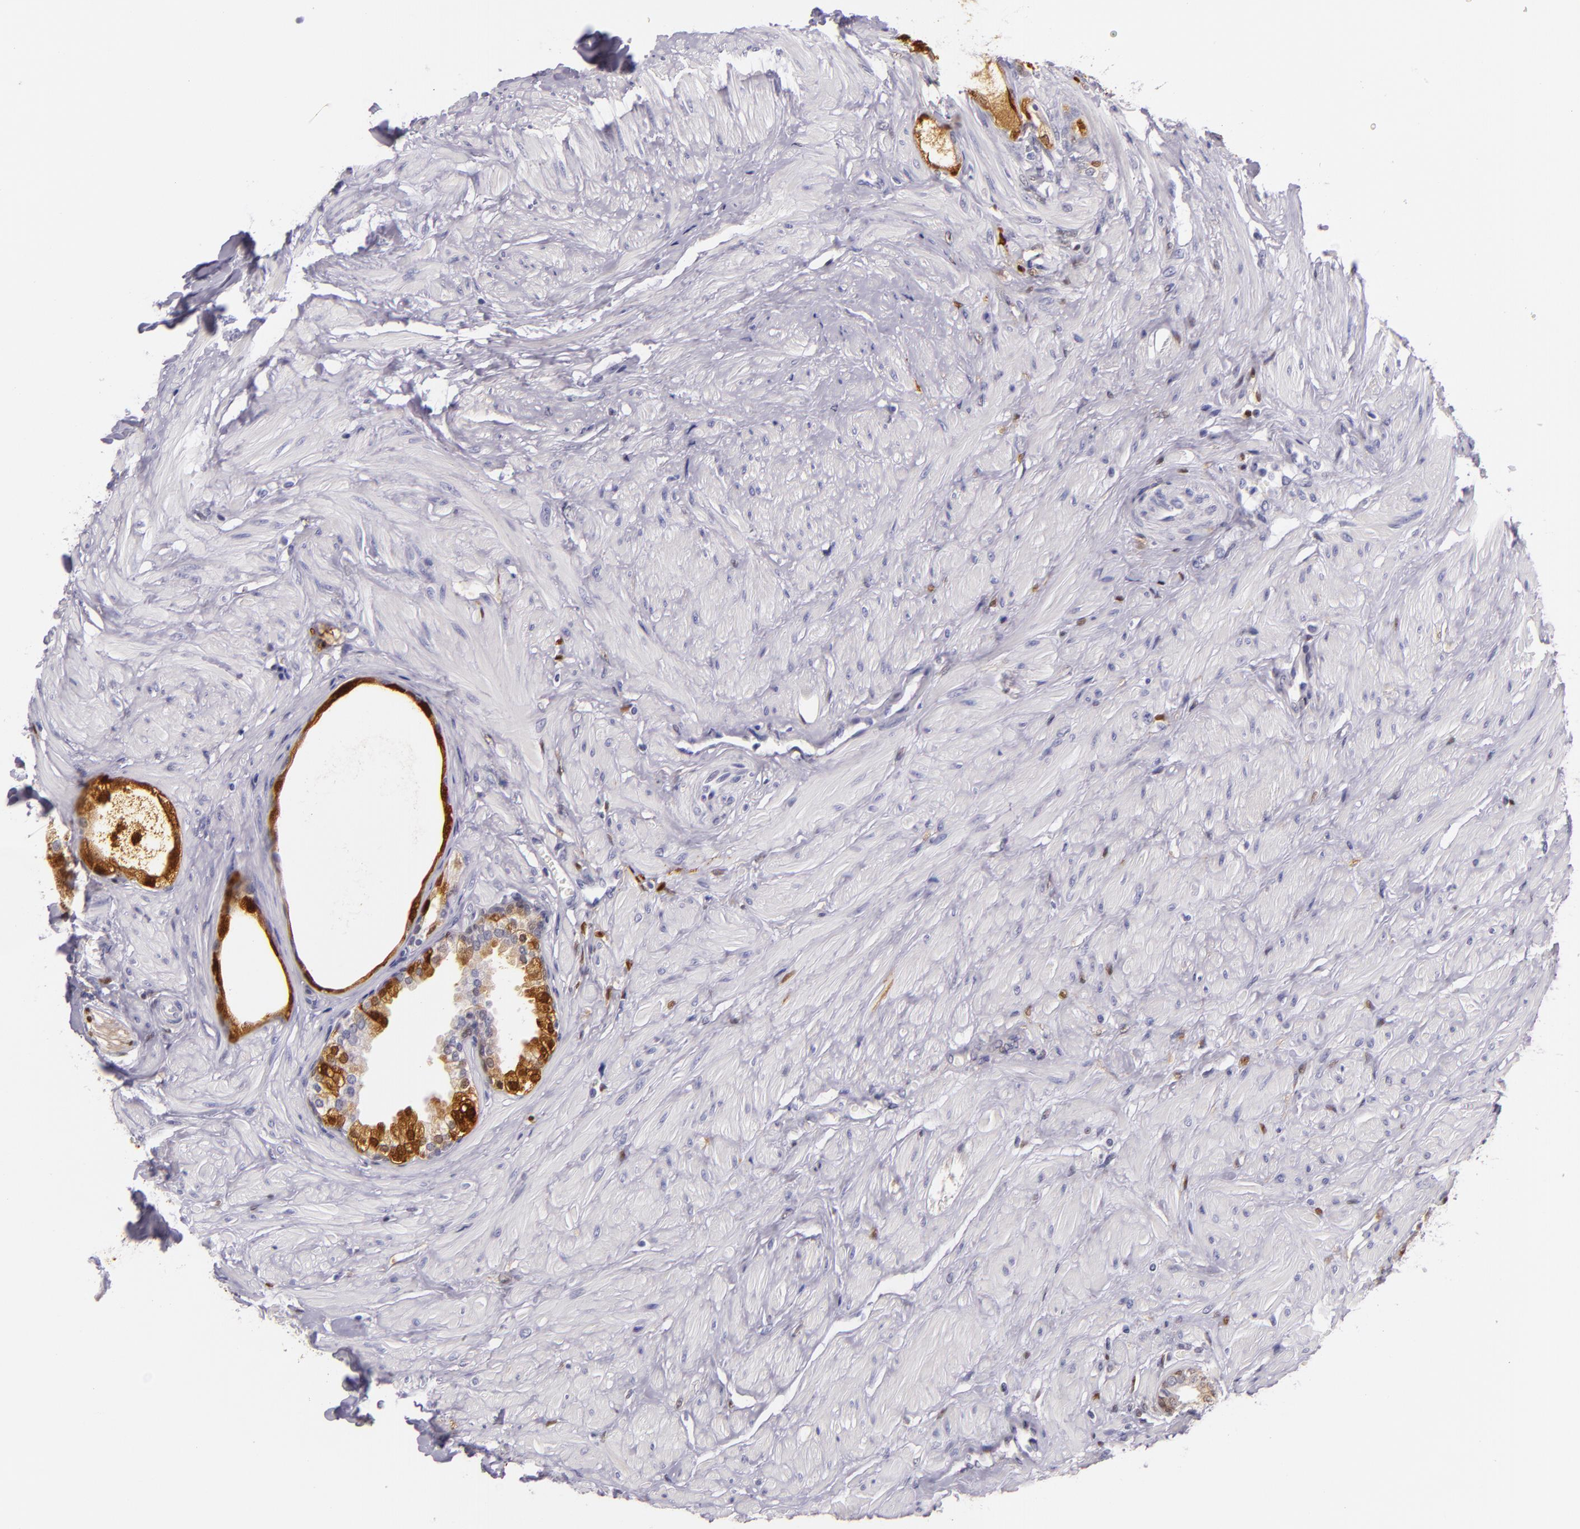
{"staining": {"intensity": "strong", "quantity": "25%-75%", "location": "cytoplasmic/membranous,nuclear"}, "tissue": "prostate", "cell_type": "Glandular cells", "image_type": "normal", "snomed": [{"axis": "morphology", "description": "Normal tissue, NOS"}, {"axis": "topography", "description": "Prostate"}], "caption": "This histopathology image reveals benign prostate stained with IHC to label a protein in brown. The cytoplasmic/membranous,nuclear of glandular cells show strong positivity for the protein. Nuclei are counter-stained blue.", "gene": "MT1A", "patient": {"sex": "male", "age": 64}}